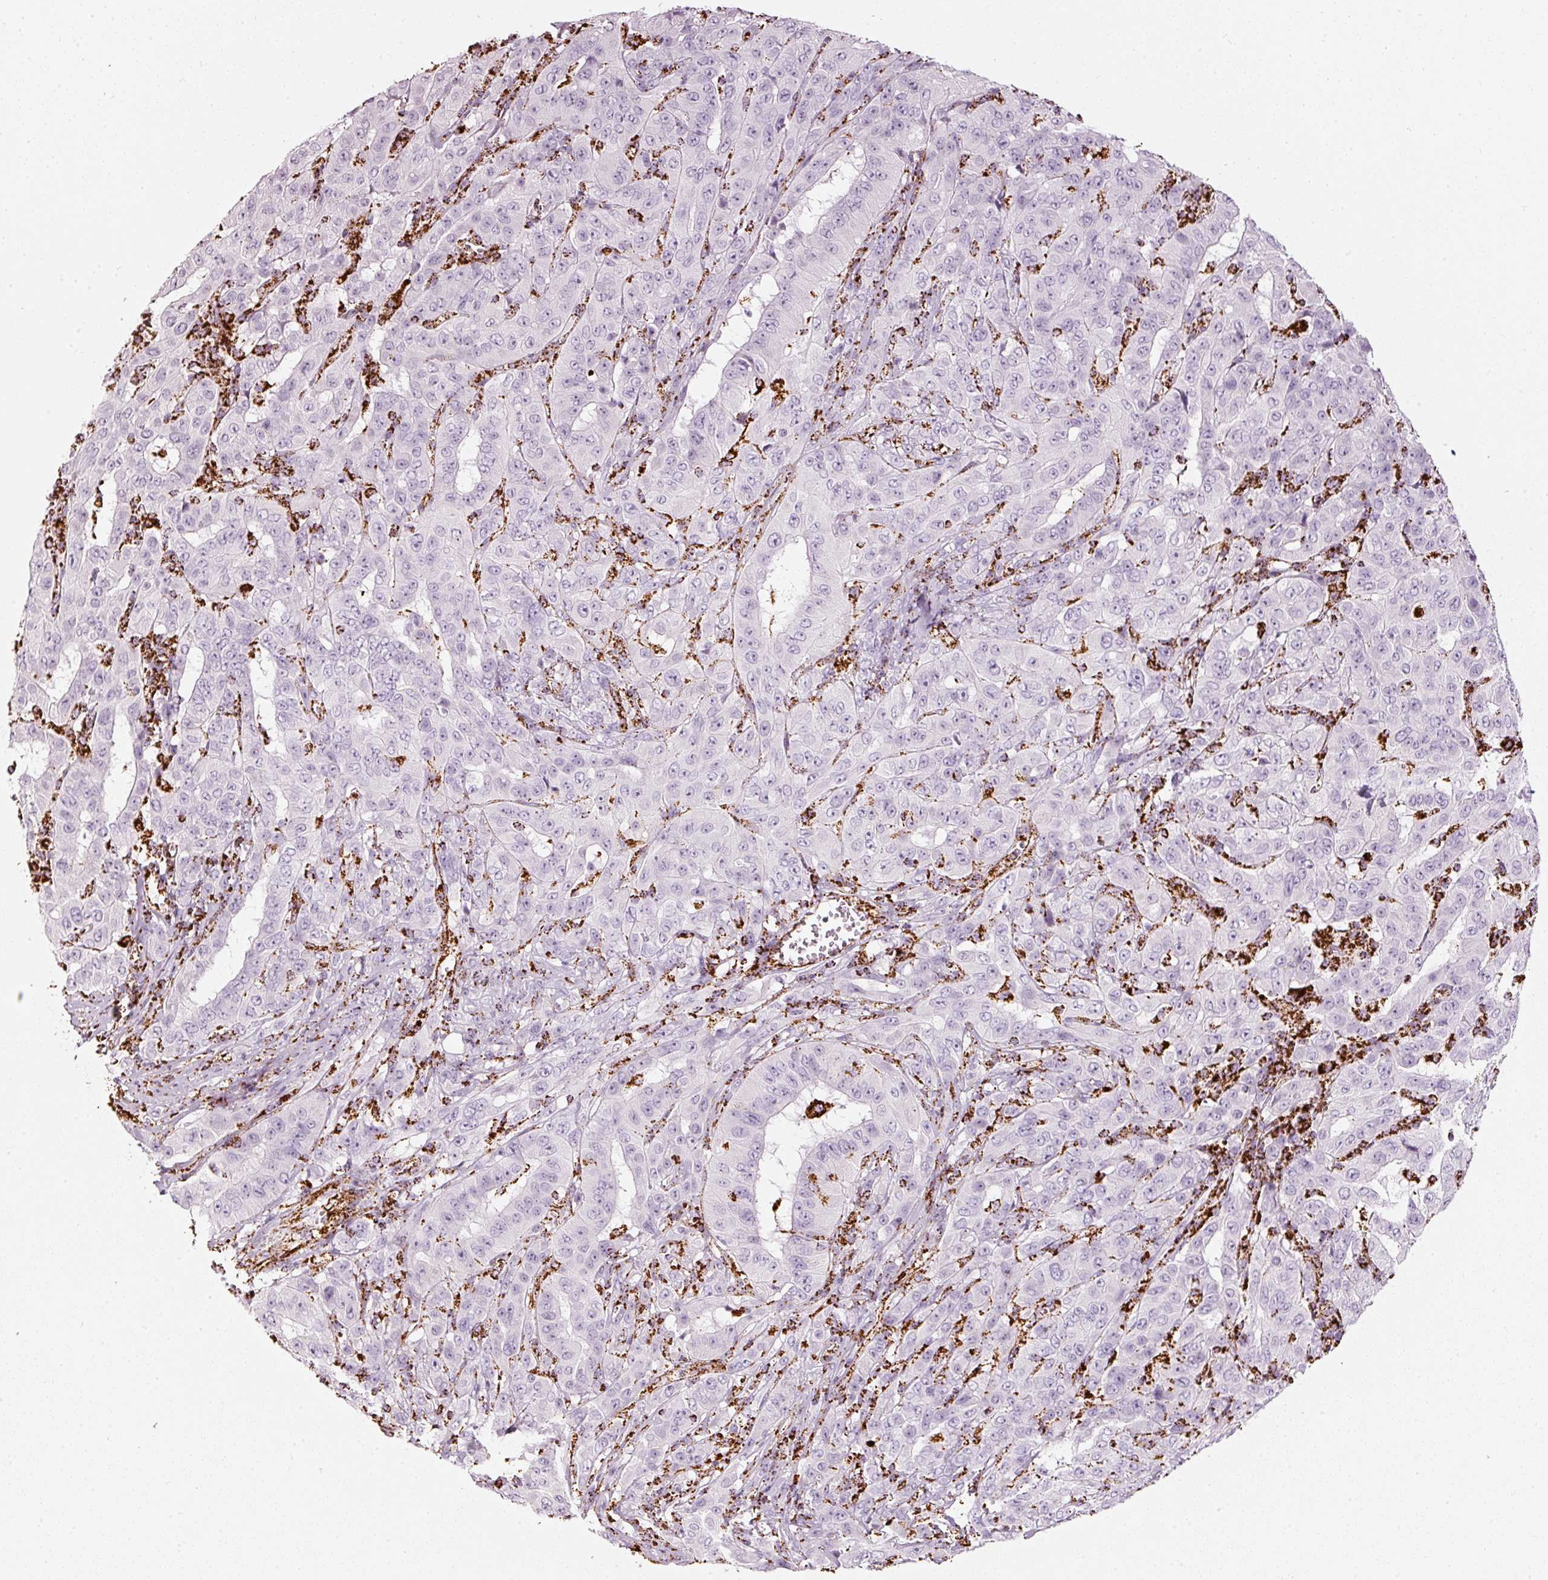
{"staining": {"intensity": "negative", "quantity": "none", "location": "none"}, "tissue": "pancreatic cancer", "cell_type": "Tumor cells", "image_type": "cancer", "snomed": [{"axis": "morphology", "description": "Adenocarcinoma, NOS"}, {"axis": "topography", "description": "Pancreas"}], "caption": "Human adenocarcinoma (pancreatic) stained for a protein using IHC shows no staining in tumor cells.", "gene": "MT-CO2", "patient": {"sex": "male", "age": 63}}